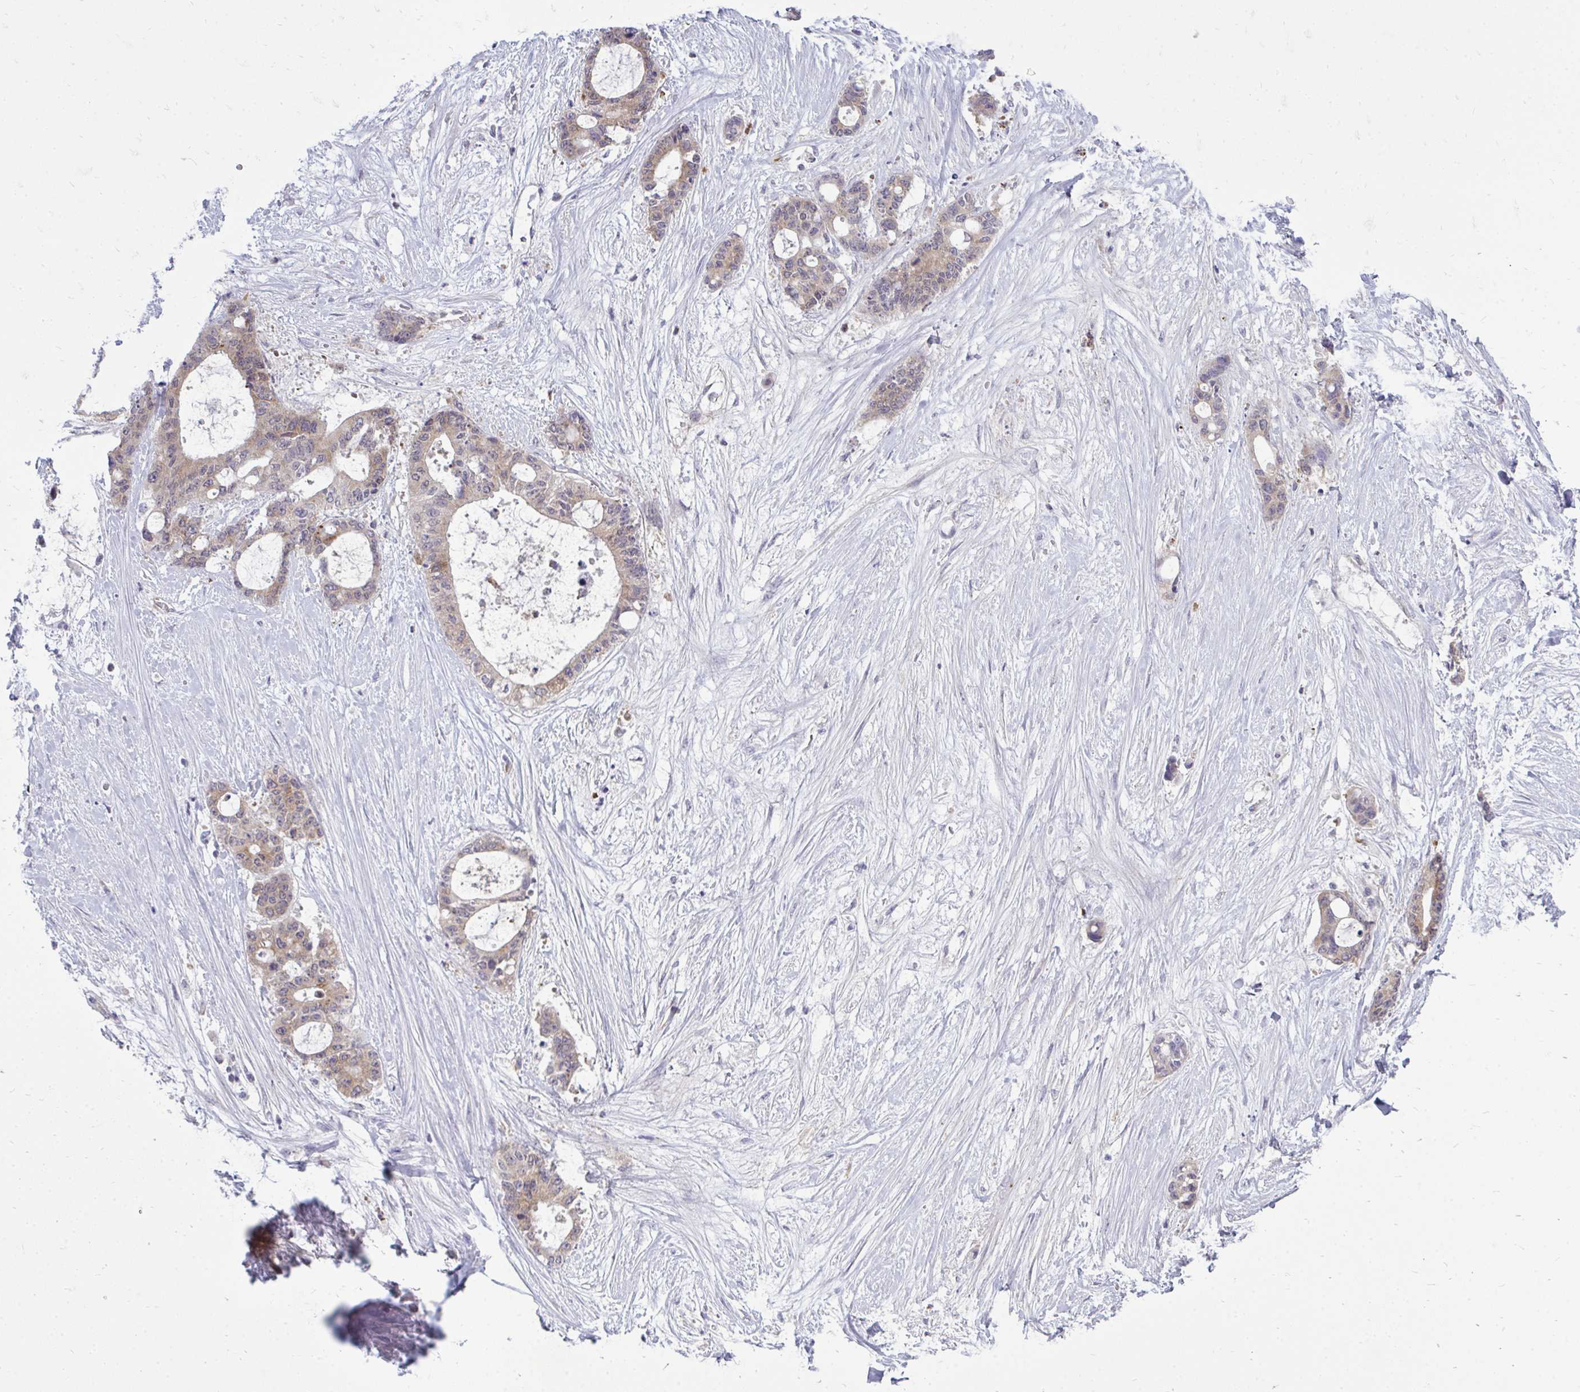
{"staining": {"intensity": "weak", "quantity": ">75%", "location": "cytoplasmic/membranous"}, "tissue": "liver cancer", "cell_type": "Tumor cells", "image_type": "cancer", "snomed": [{"axis": "morphology", "description": "Normal tissue, NOS"}, {"axis": "morphology", "description": "Cholangiocarcinoma"}, {"axis": "topography", "description": "Liver"}, {"axis": "topography", "description": "Peripheral nerve tissue"}], "caption": "Immunohistochemical staining of human cholangiocarcinoma (liver) demonstrates low levels of weak cytoplasmic/membranous positivity in about >75% of tumor cells.", "gene": "ACSL5", "patient": {"sex": "female", "age": 73}}